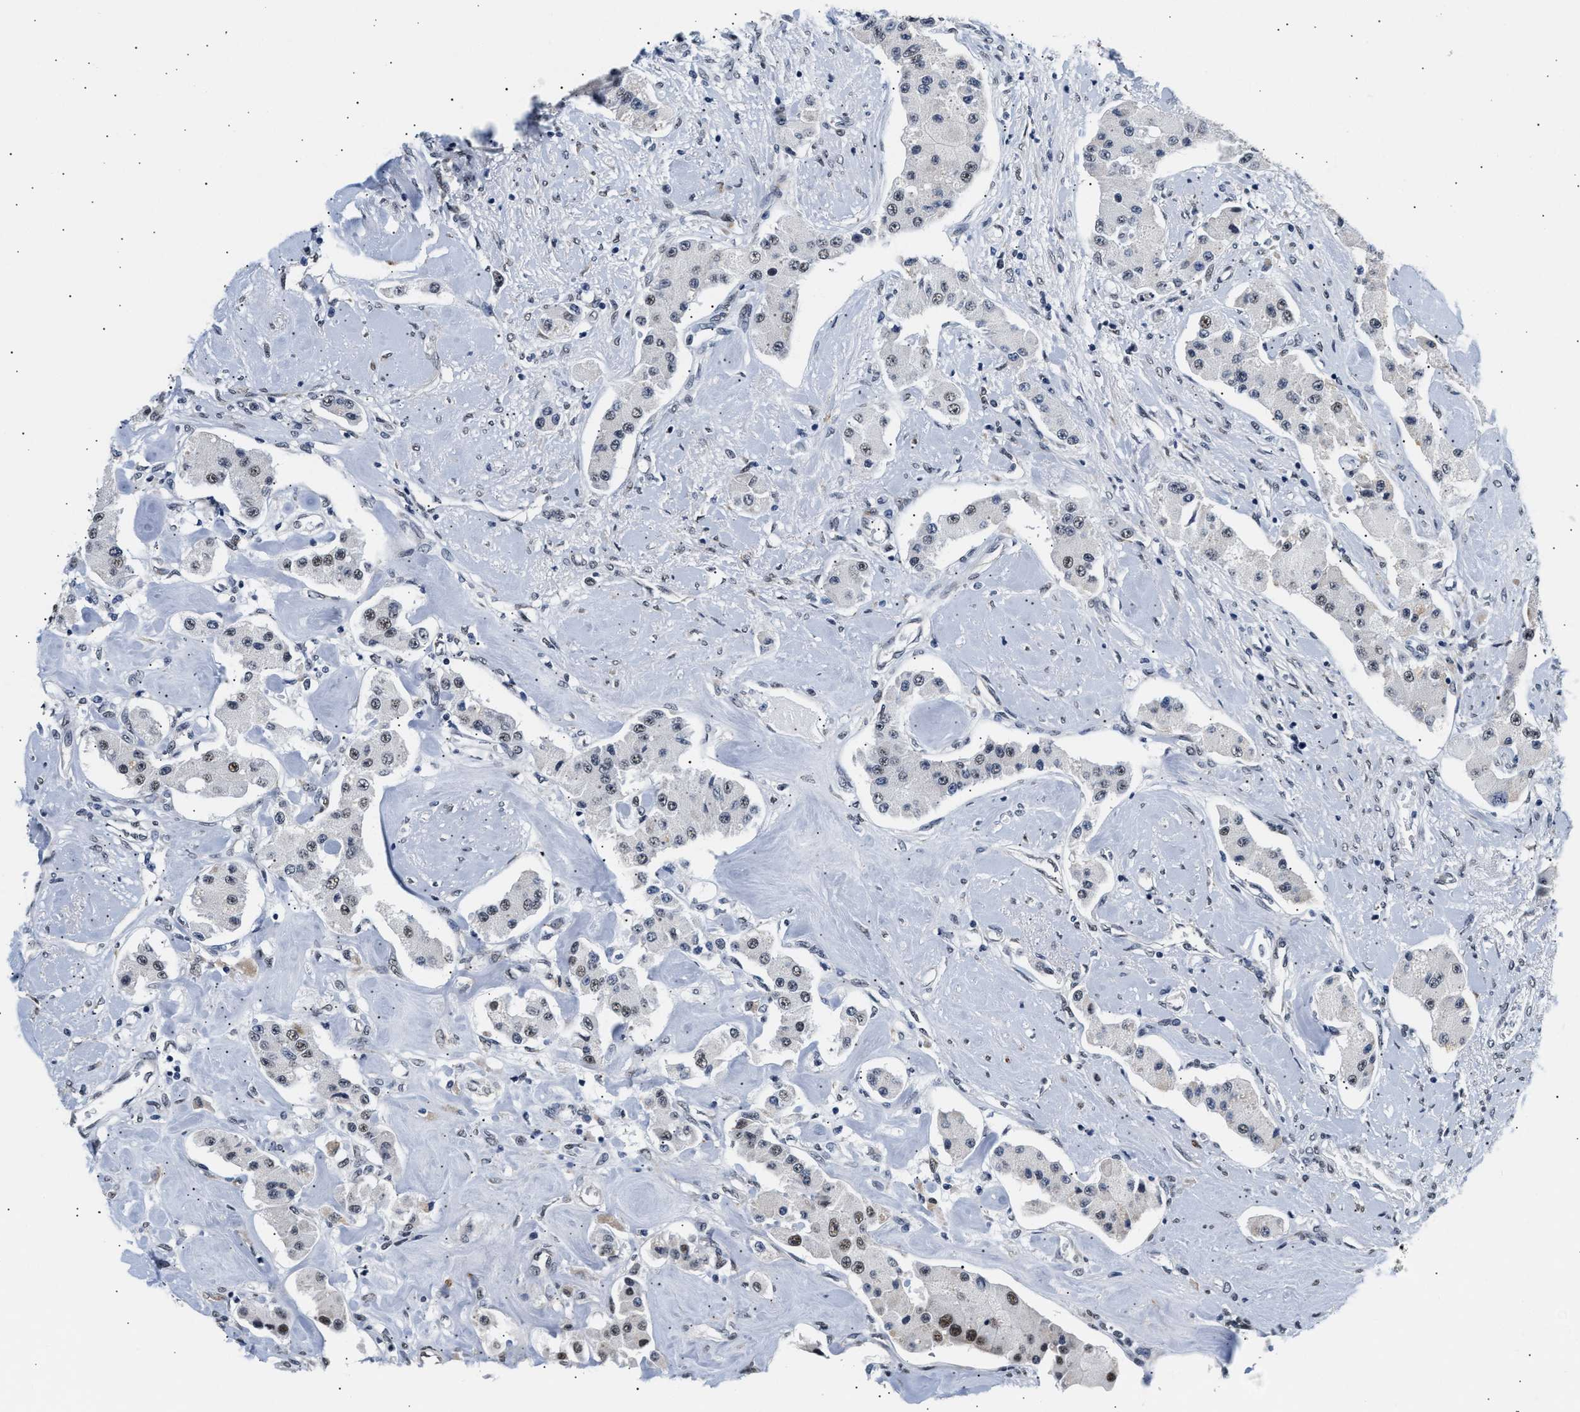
{"staining": {"intensity": "negative", "quantity": "none", "location": "none"}, "tissue": "carcinoid", "cell_type": "Tumor cells", "image_type": "cancer", "snomed": [{"axis": "morphology", "description": "Carcinoid, malignant, NOS"}, {"axis": "topography", "description": "Pancreas"}], "caption": "Immunohistochemistry photomicrograph of neoplastic tissue: carcinoid (malignant) stained with DAB exhibits no significant protein staining in tumor cells.", "gene": "THOC1", "patient": {"sex": "male", "age": 41}}